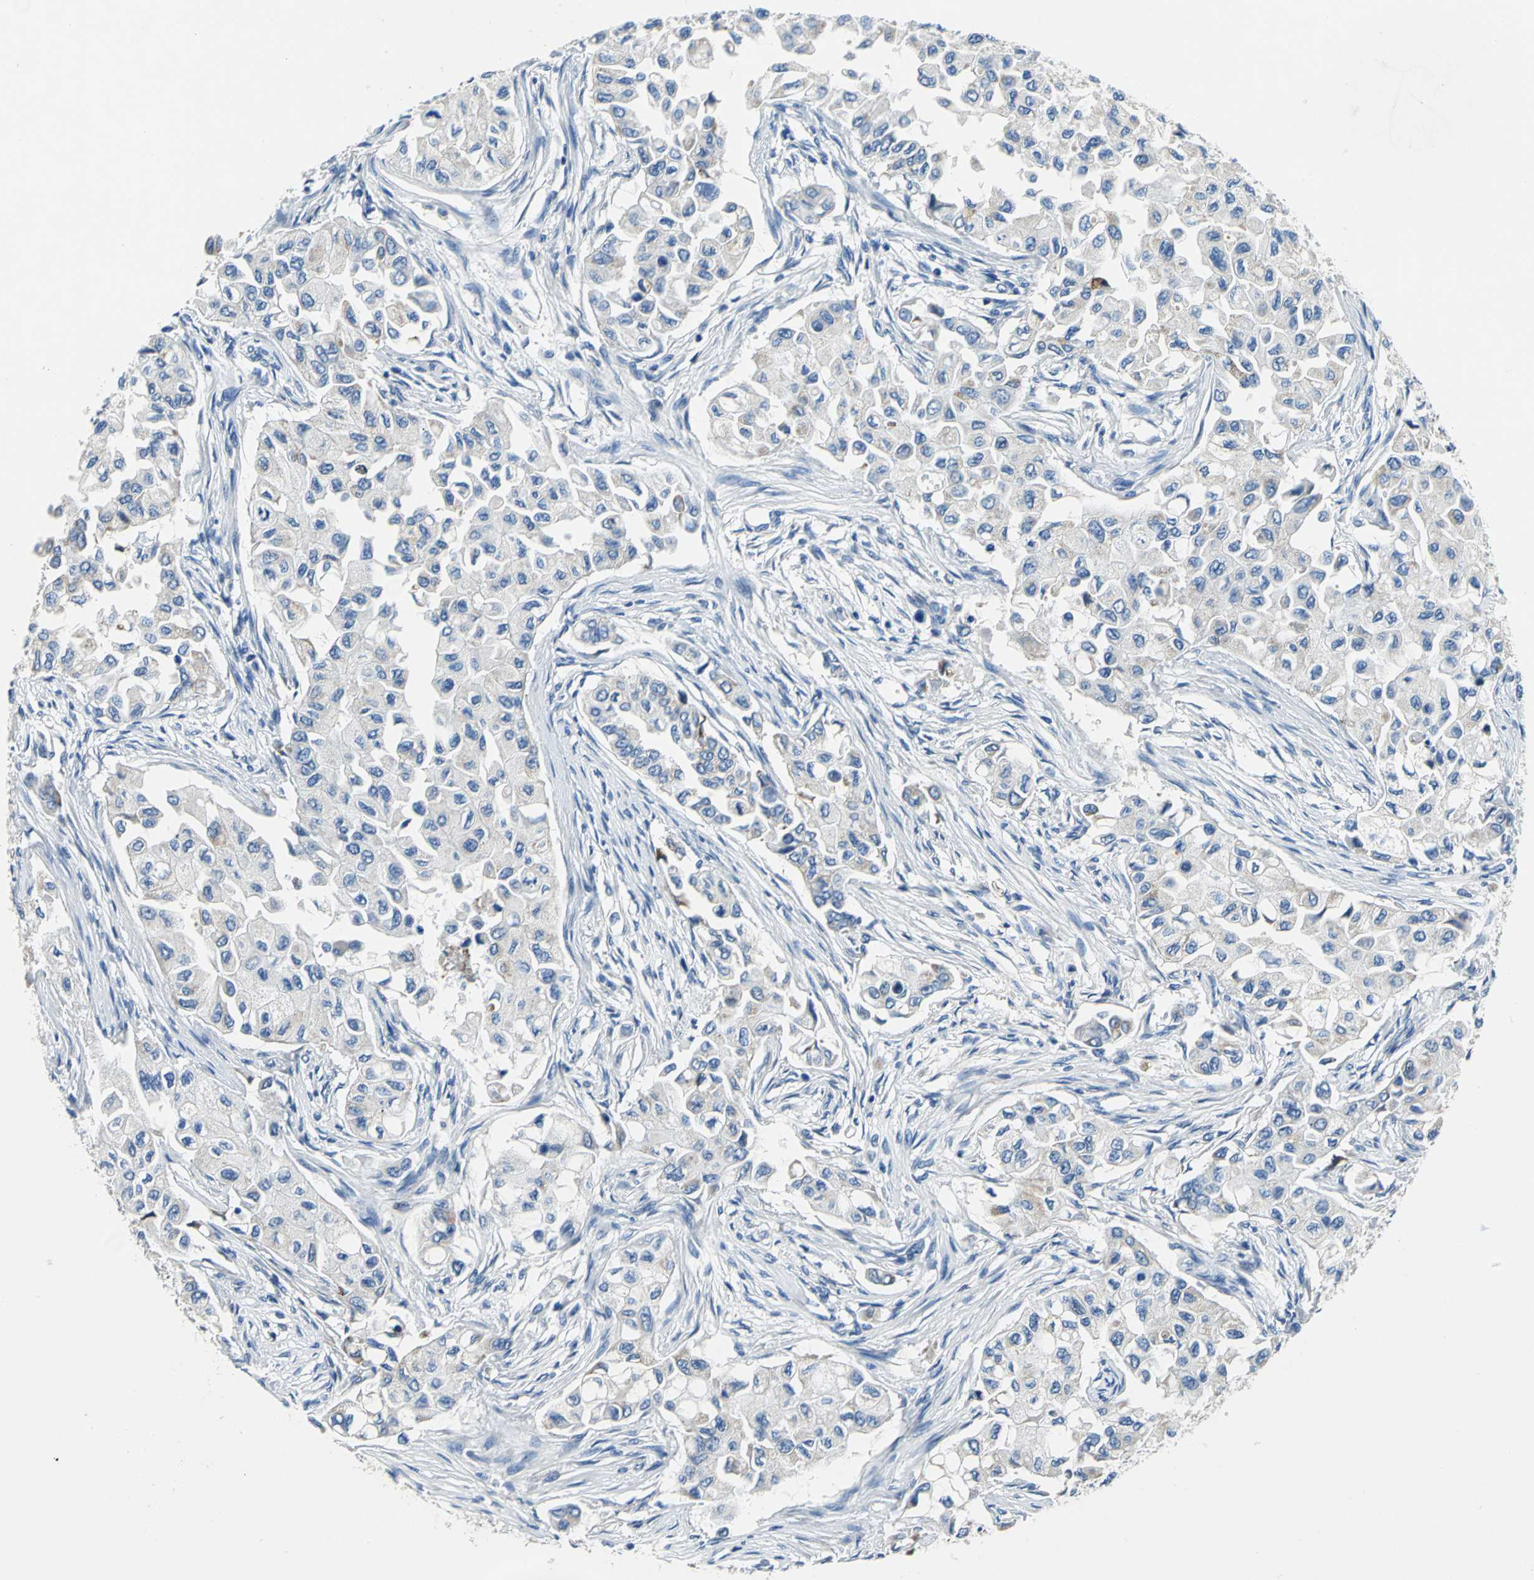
{"staining": {"intensity": "weak", "quantity": "25%-75%", "location": "cytoplasmic/membranous"}, "tissue": "breast cancer", "cell_type": "Tumor cells", "image_type": "cancer", "snomed": [{"axis": "morphology", "description": "Normal tissue, NOS"}, {"axis": "morphology", "description": "Duct carcinoma"}, {"axis": "topography", "description": "Breast"}], "caption": "This is a micrograph of immunohistochemistry staining of breast invasive ductal carcinoma, which shows weak positivity in the cytoplasmic/membranous of tumor cells.", "gene": "IFI6", "patient": {"sex": "female", "age": 49}}